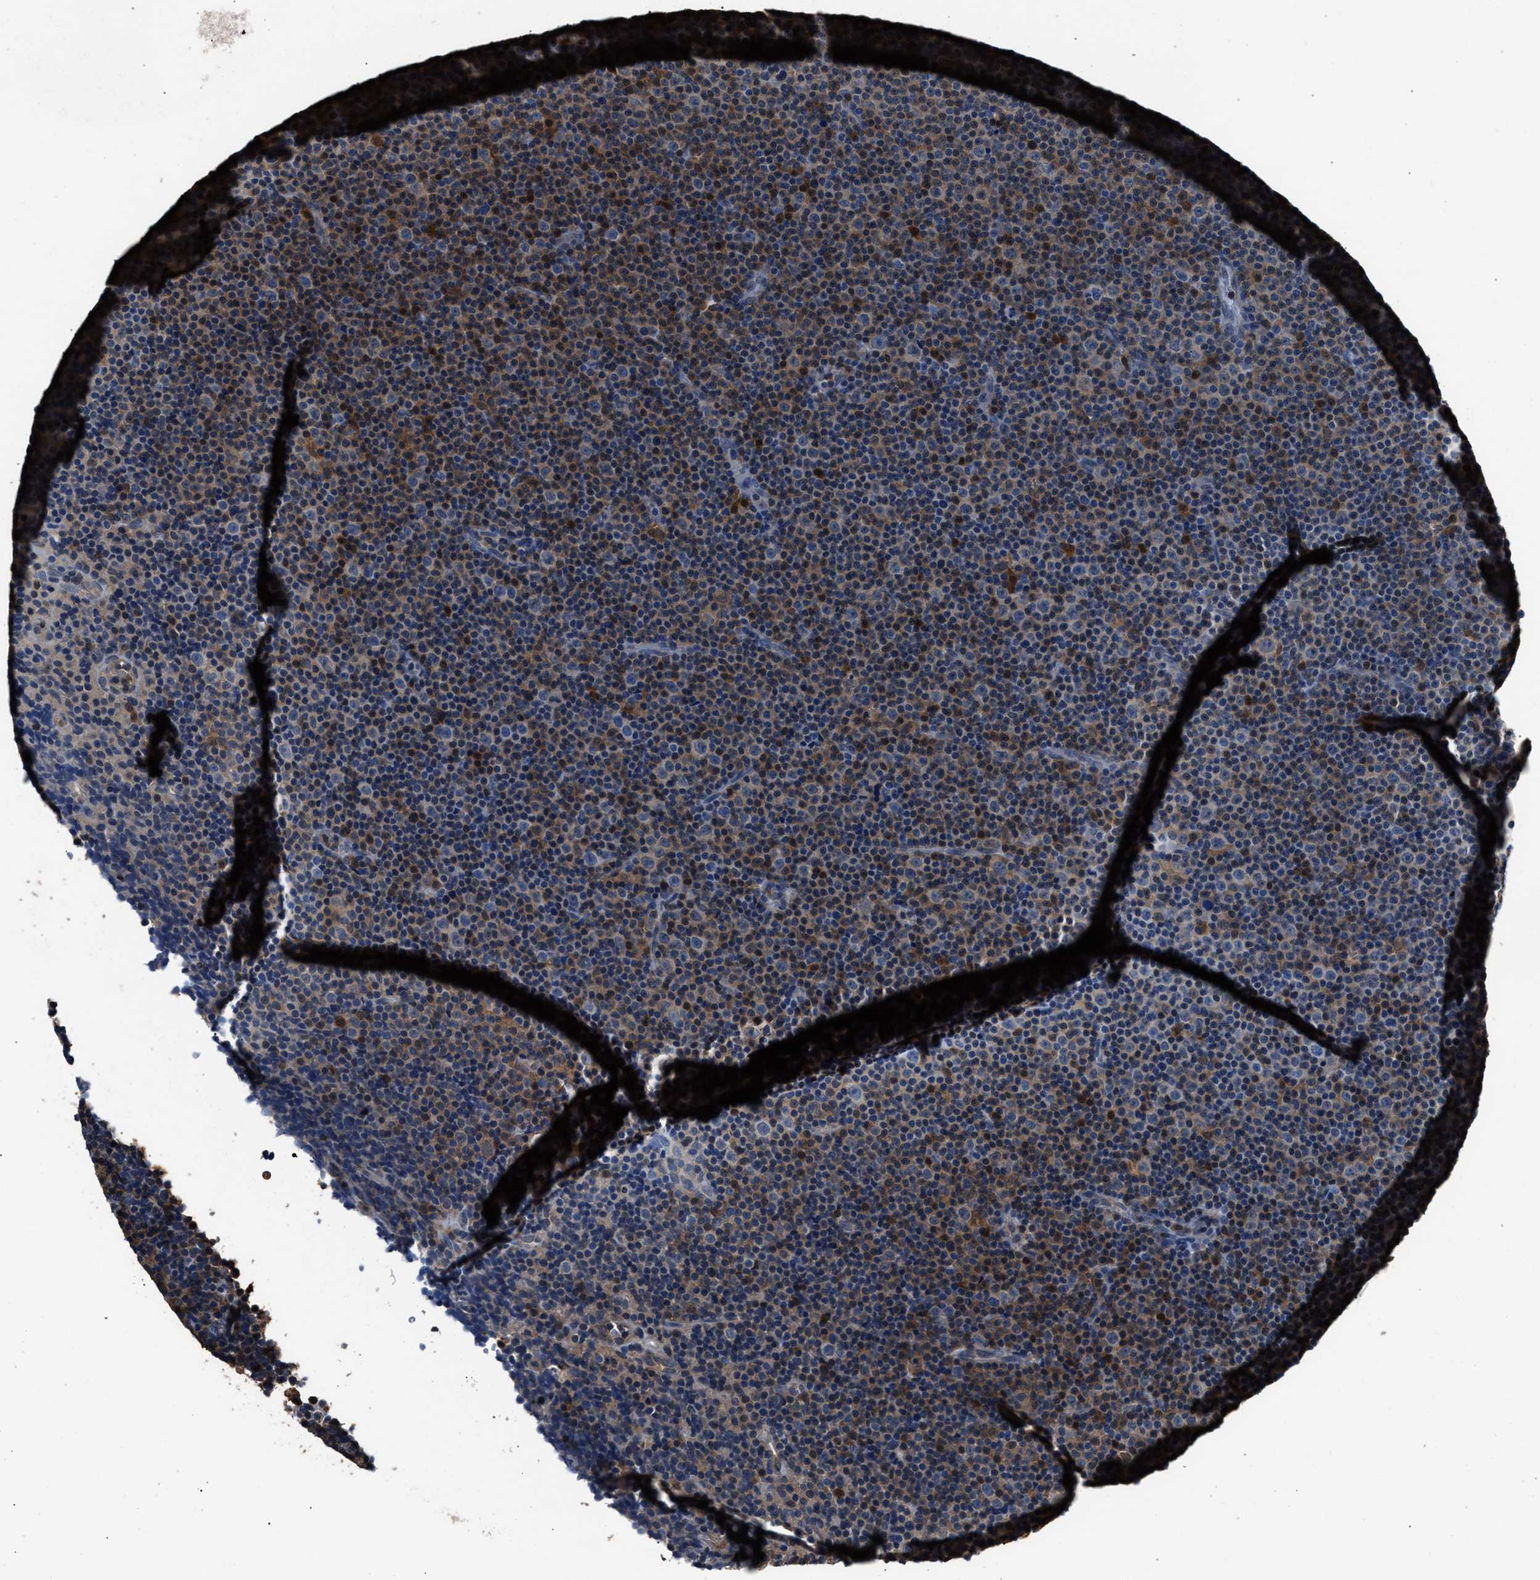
{"staining": {"intensity": "negative", "quantity": "none", "location": "none"}, "tissue": "lymphoma", "cell_type": "Tumor cells", "image_type": "cancer", "snomed": [{"axis": "morphology", "description": "Malignant lymphoma, non-Hodgkin's type, Low grade"}, {"axis": "topography", "description": "Lymph node"}], "caption": "A histopathology image of human lymphoma is negative for staining in tumor cells.", "gene": "GSTP1", "patient": {"sex": "female", "age": 67}}